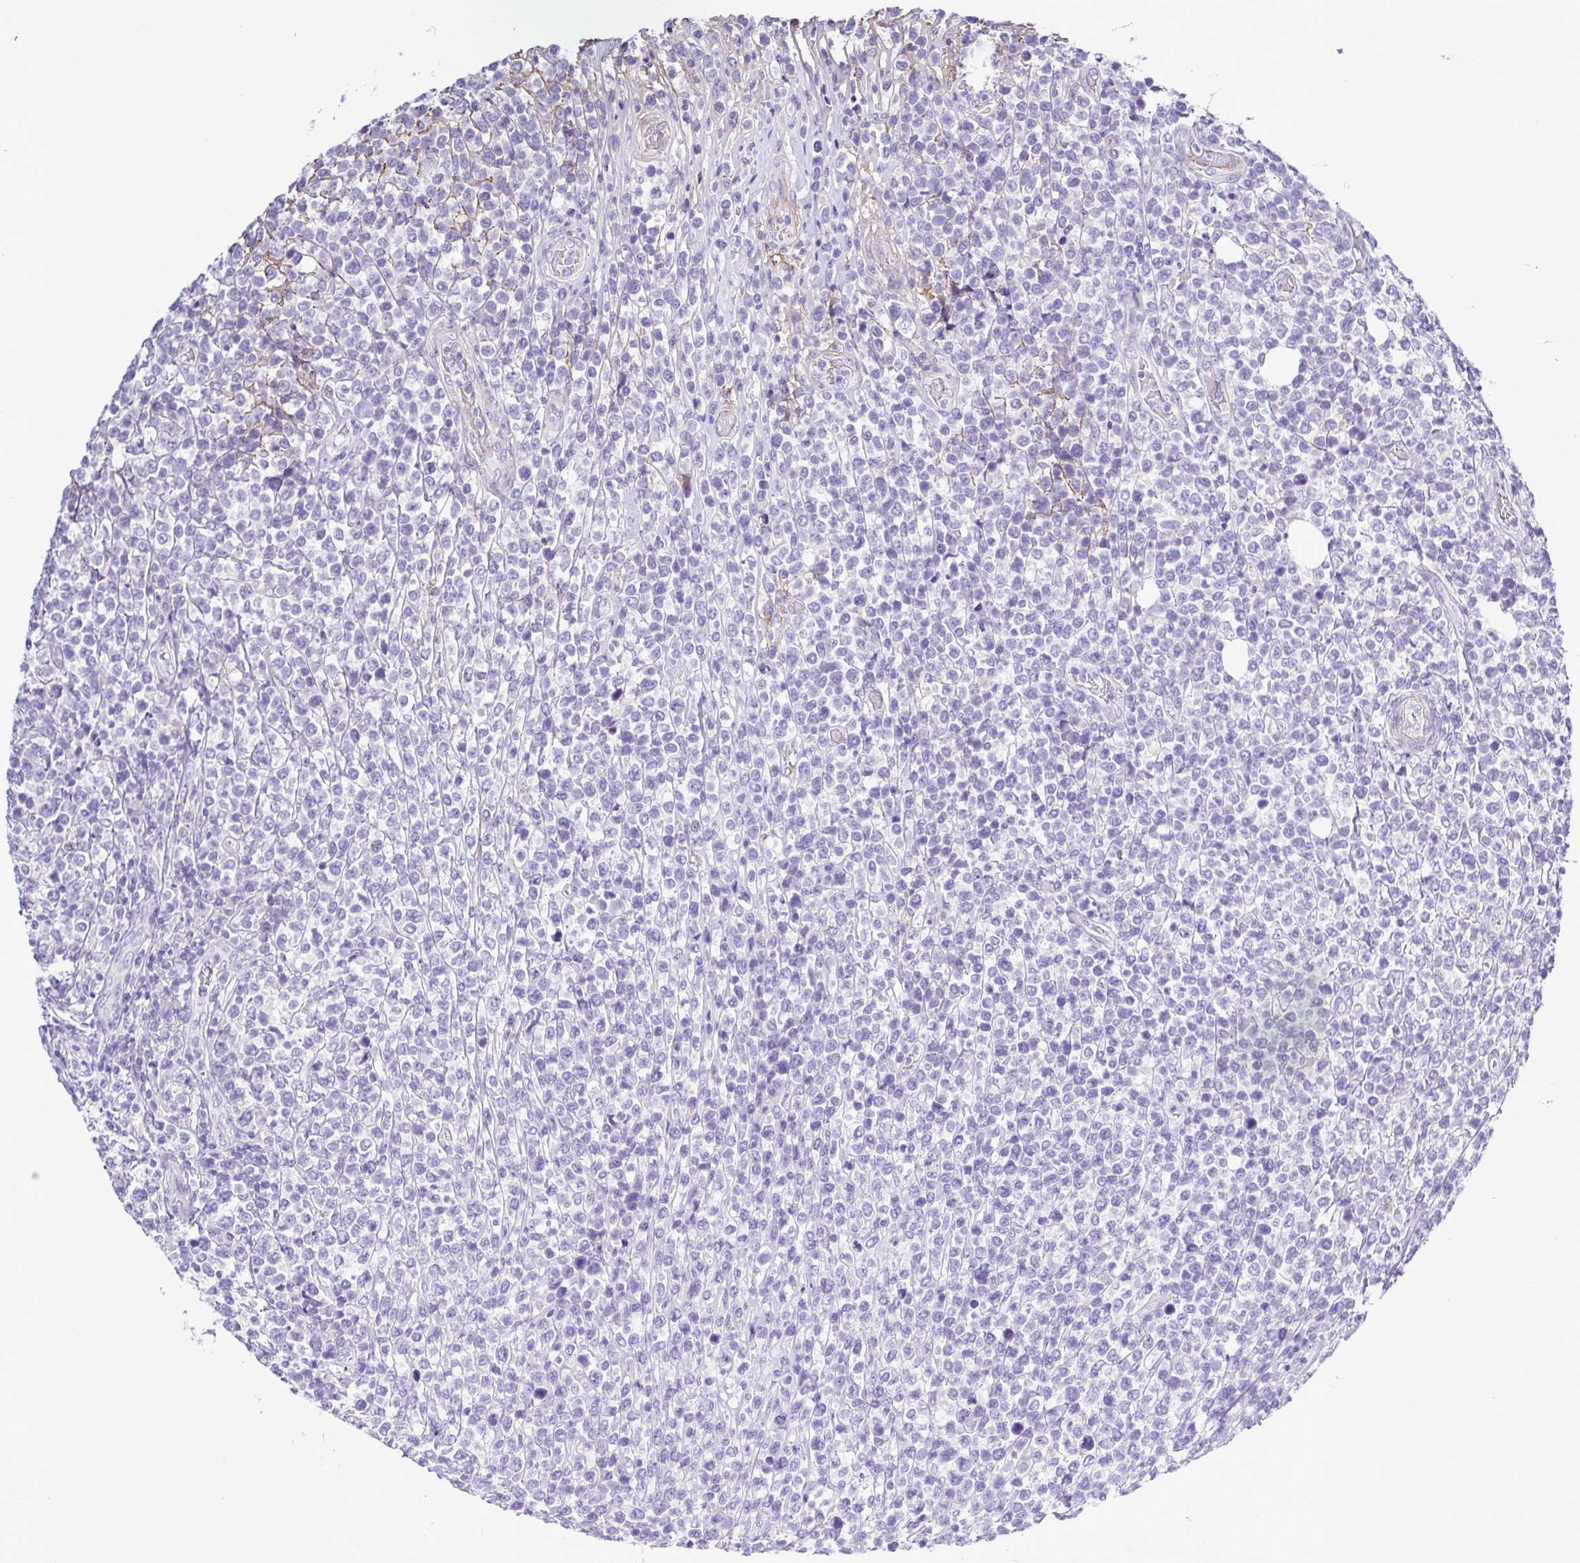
{"staining": {"intensity": "negative", "quantity": "none", "location": "none"}, "tissue": "lymphoma", "cell_type": "Tumor cells", "image_type": "cancer", "snomed": [{"axis": "morphology", "description": "Malignant lymphoma, non-Hodgkin's type, High grade"}, {"axis": "topography", "description": "Soft tissue"}], "caption": "Tumor cells are negative for brown protein staining in malignant lymphoma, non-Hodgkin's type (high-grade).", "gene": "GABBR2", "patient": {"sex": "female", "age": 56}}